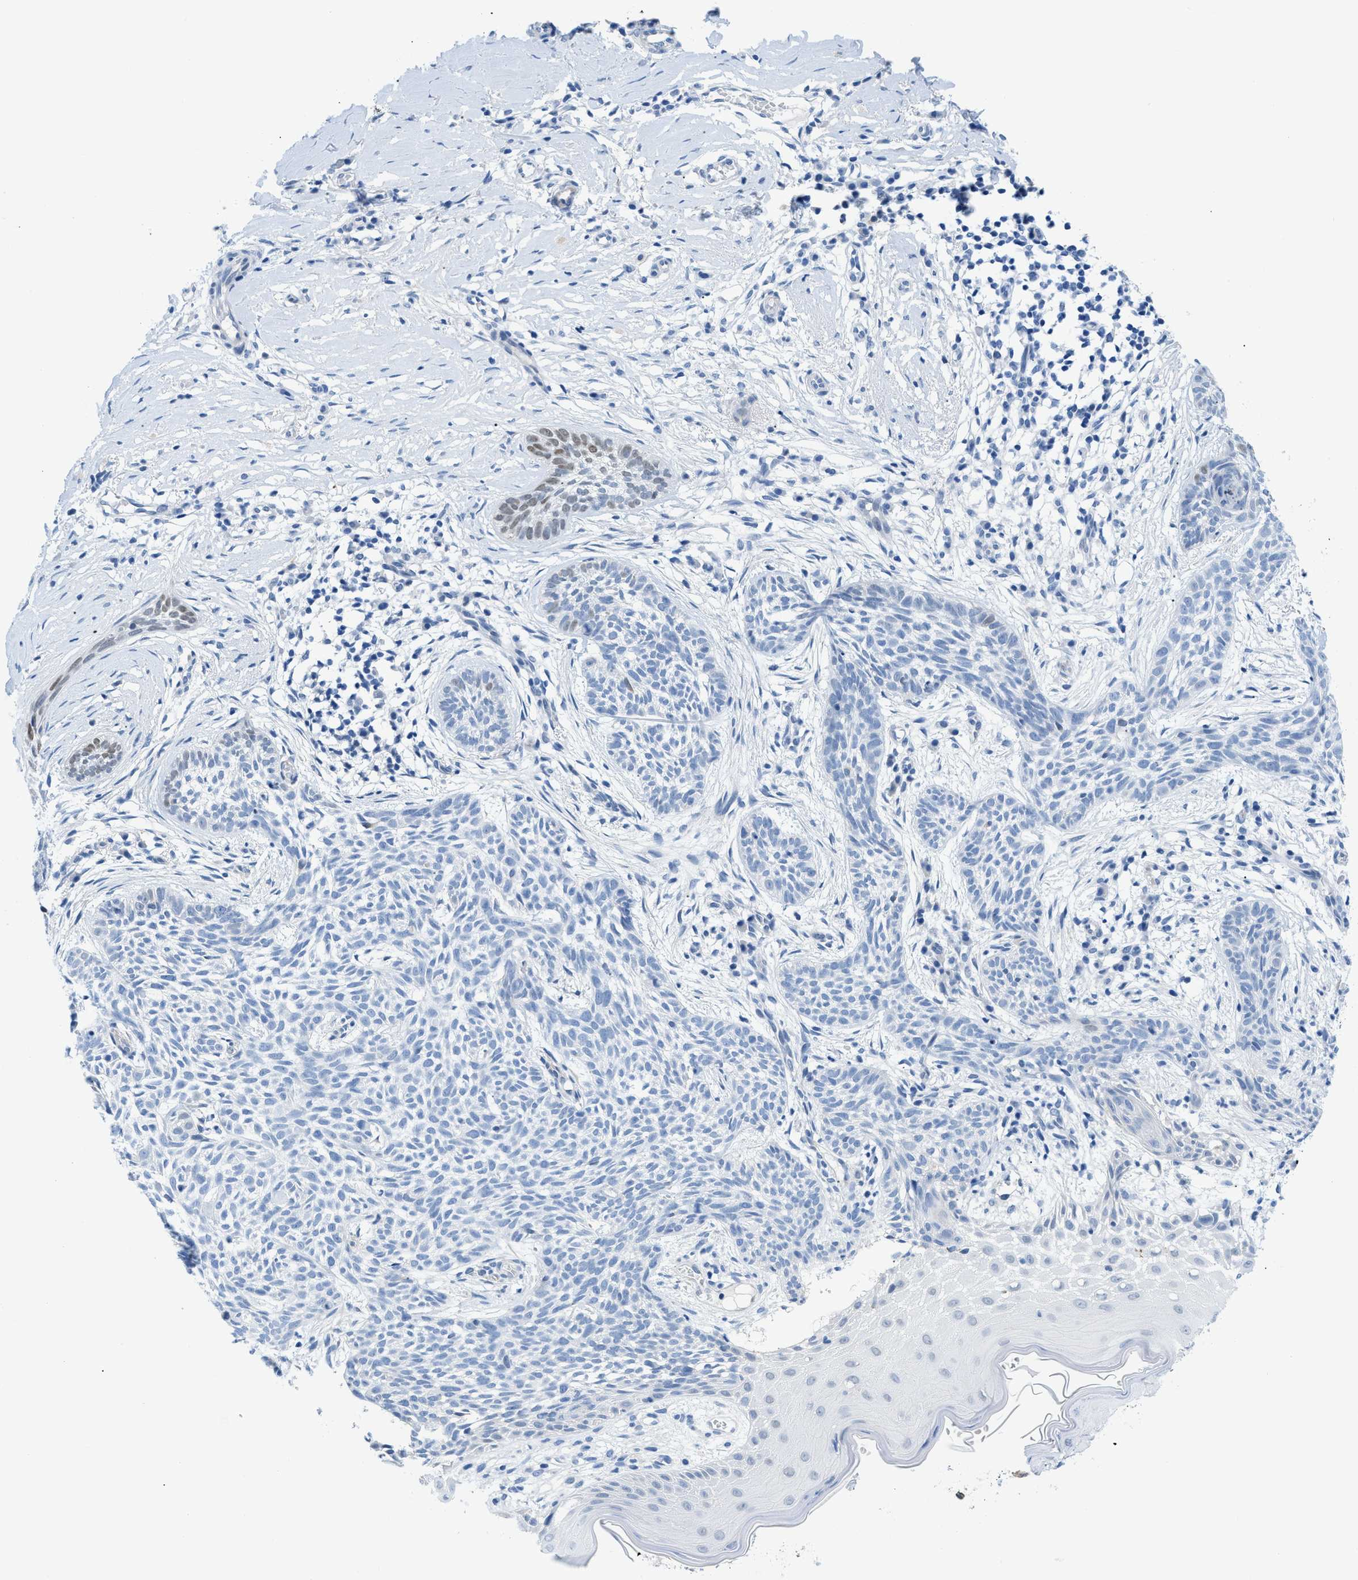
{"staining": {"intensity": "weak", "quantity": "<25%", "location": "nuclear"}, "tissue": "skin cancer", "cell_type": "Tumor cells", "image_type": "cancer", "snomed": [{"axis": "morphology", "description": "Basal cell carcinoma"}, {"axis": "topography", "description": "Skin"}], "caption": "This is an immunohistochemistry (IHC) micrograph of human skin cancer. There is no expression in tumor cells.", "gene": "FDCSP", "patient": {"sex": "female", "age": 59}}